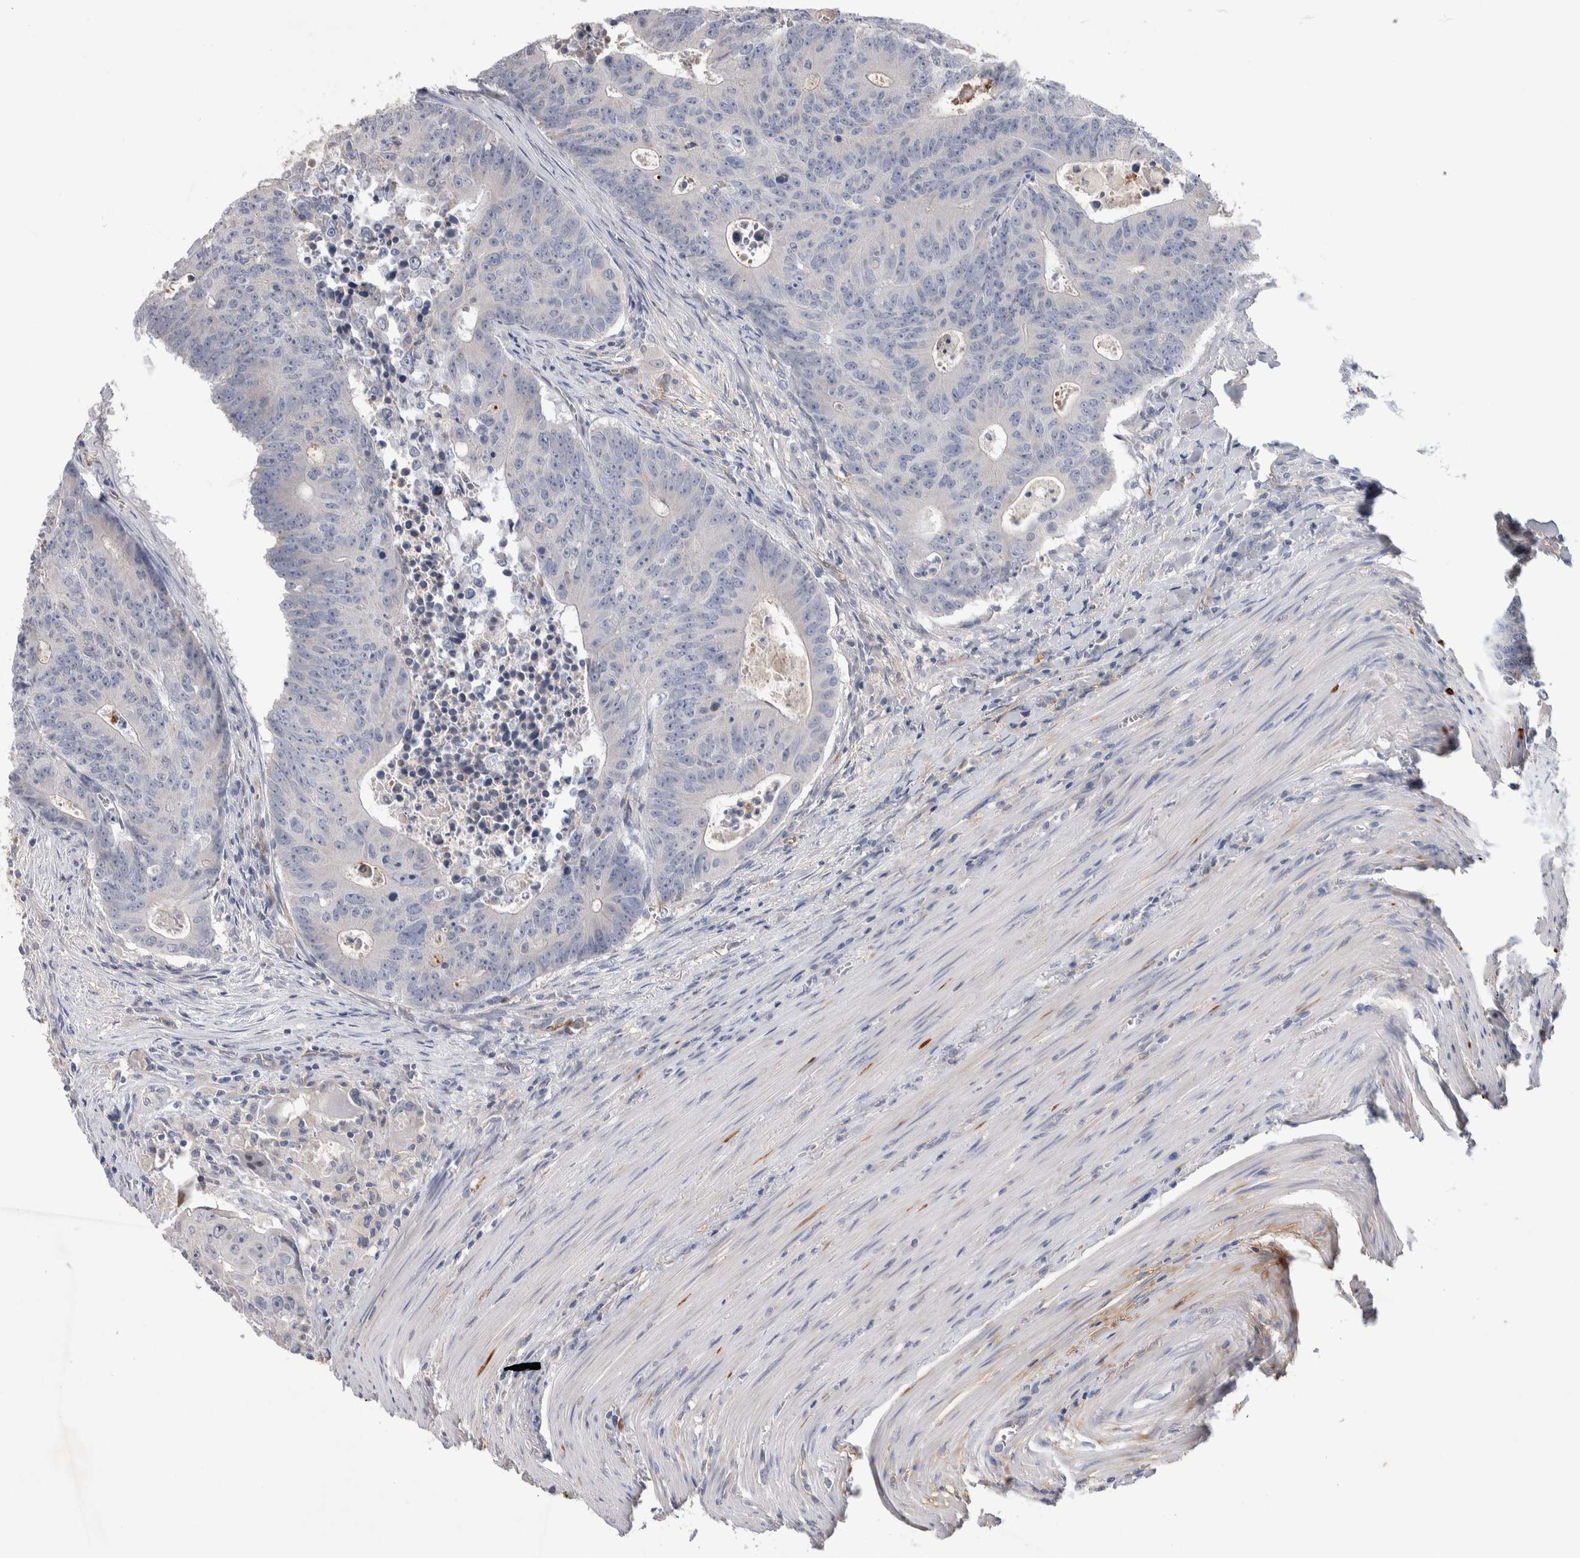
{"staining": {"intensity": "negative", "quantity": "none", "location": "none"}, "tissue": "colorectal cancer", "cell_type": "Tumor cells", "image_type": "cancer", "snomed": [{"axis": "morphology", "description": "Adenocarcinoma, NOS"}, {"axis": "topography", "description": "Colon"}], "caption": "Immunohistochemistry photomicrograph of neoplastic tissue: colorectal cancer stained with DAB shows no significant protein positivity in tumor cells.", "gene": "CEP131", "patient": {"sex": "male", "age": 87}}